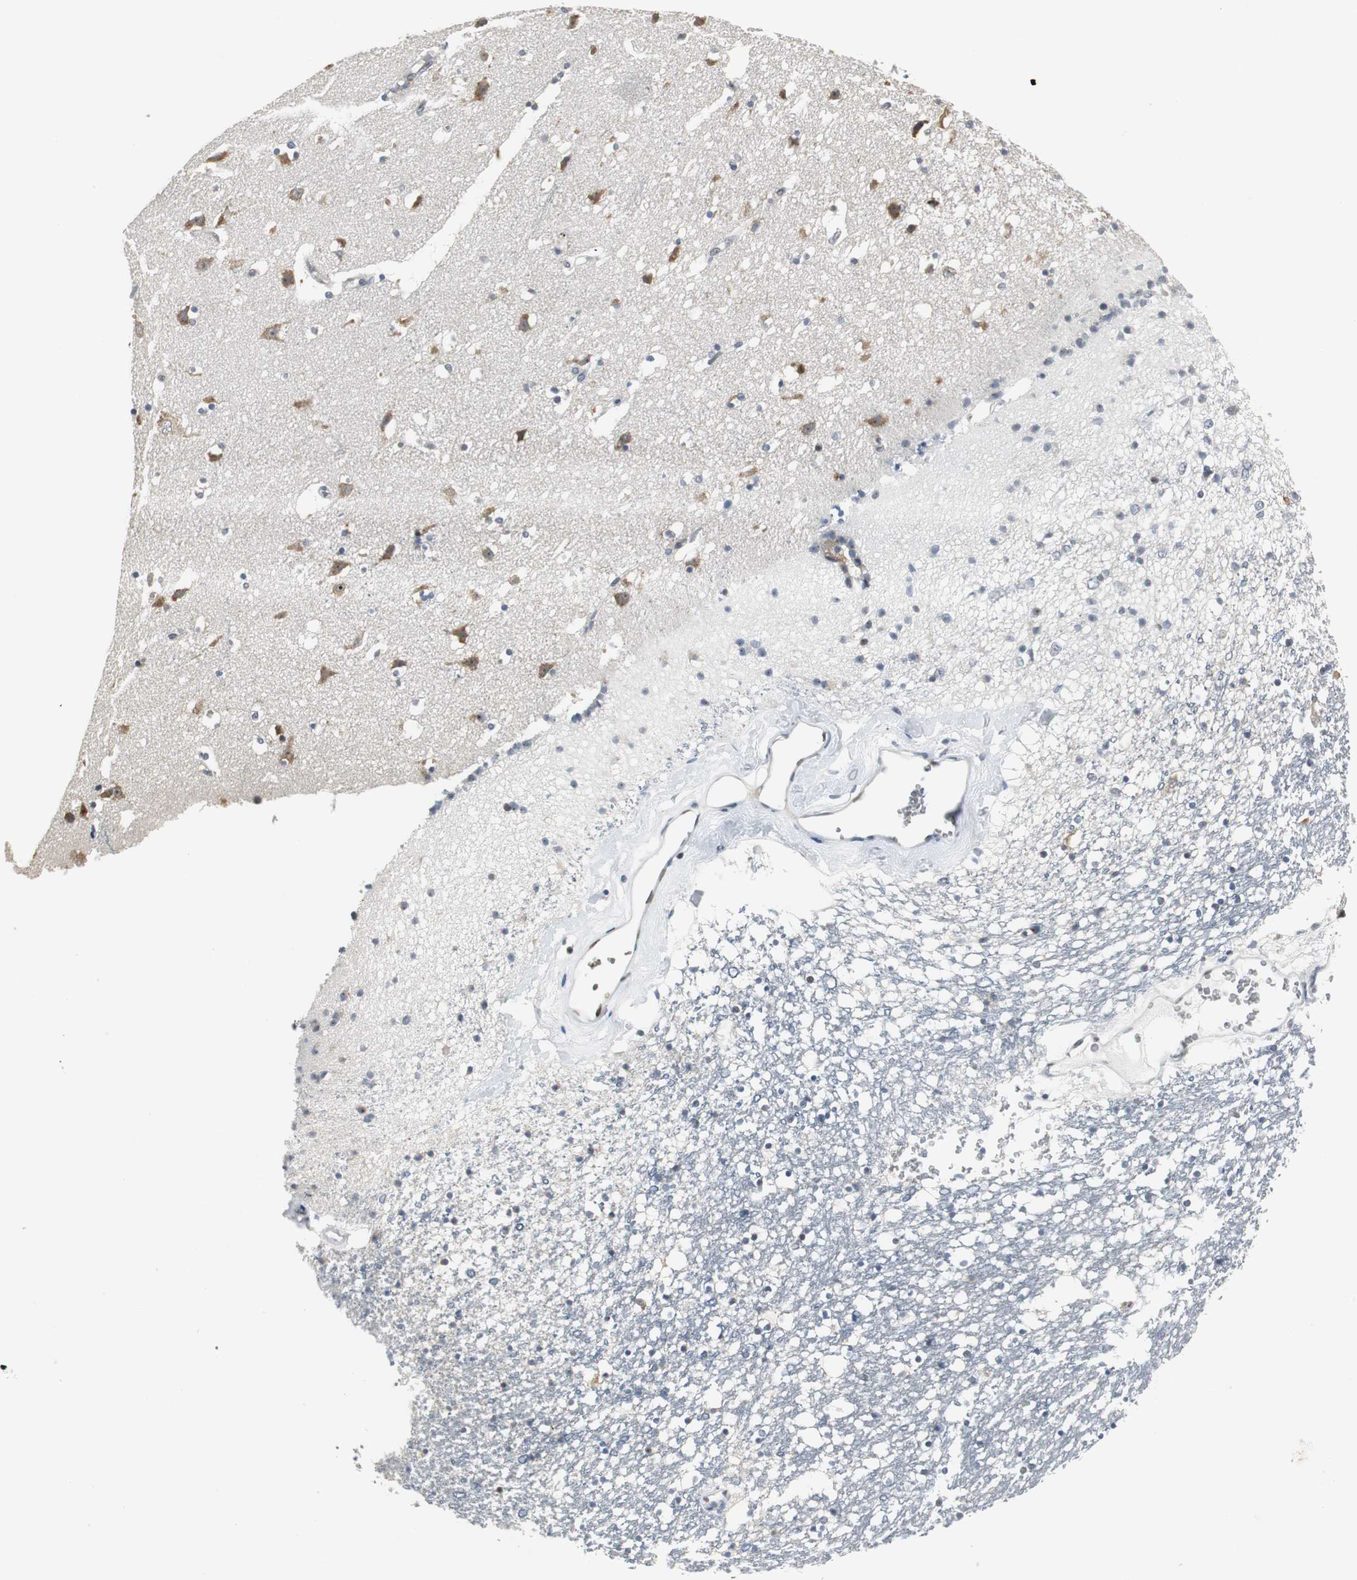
{"staining": {"intensity": "moderate", "quantity": "25%-75%", "location": "cytoplasmic/membranous,nuclear"}, "tissue": "caudate", "cell_type": "Glial cells", "image_type": "normal", "snomed": [{"axis": "morphology", "description": "Normal tissue, NOS"}, {"axis": "topography", "description": "Lateral ventricle wall"}], "caption": "Benign caudate reveals moderate cytoplasmic/membranous,nuclear expression in approximately 25%-75% of glial cells, visualized by immunohistochemistry.", "gene": "CCT5", "patient": {"sex": "male", "age": 45}}